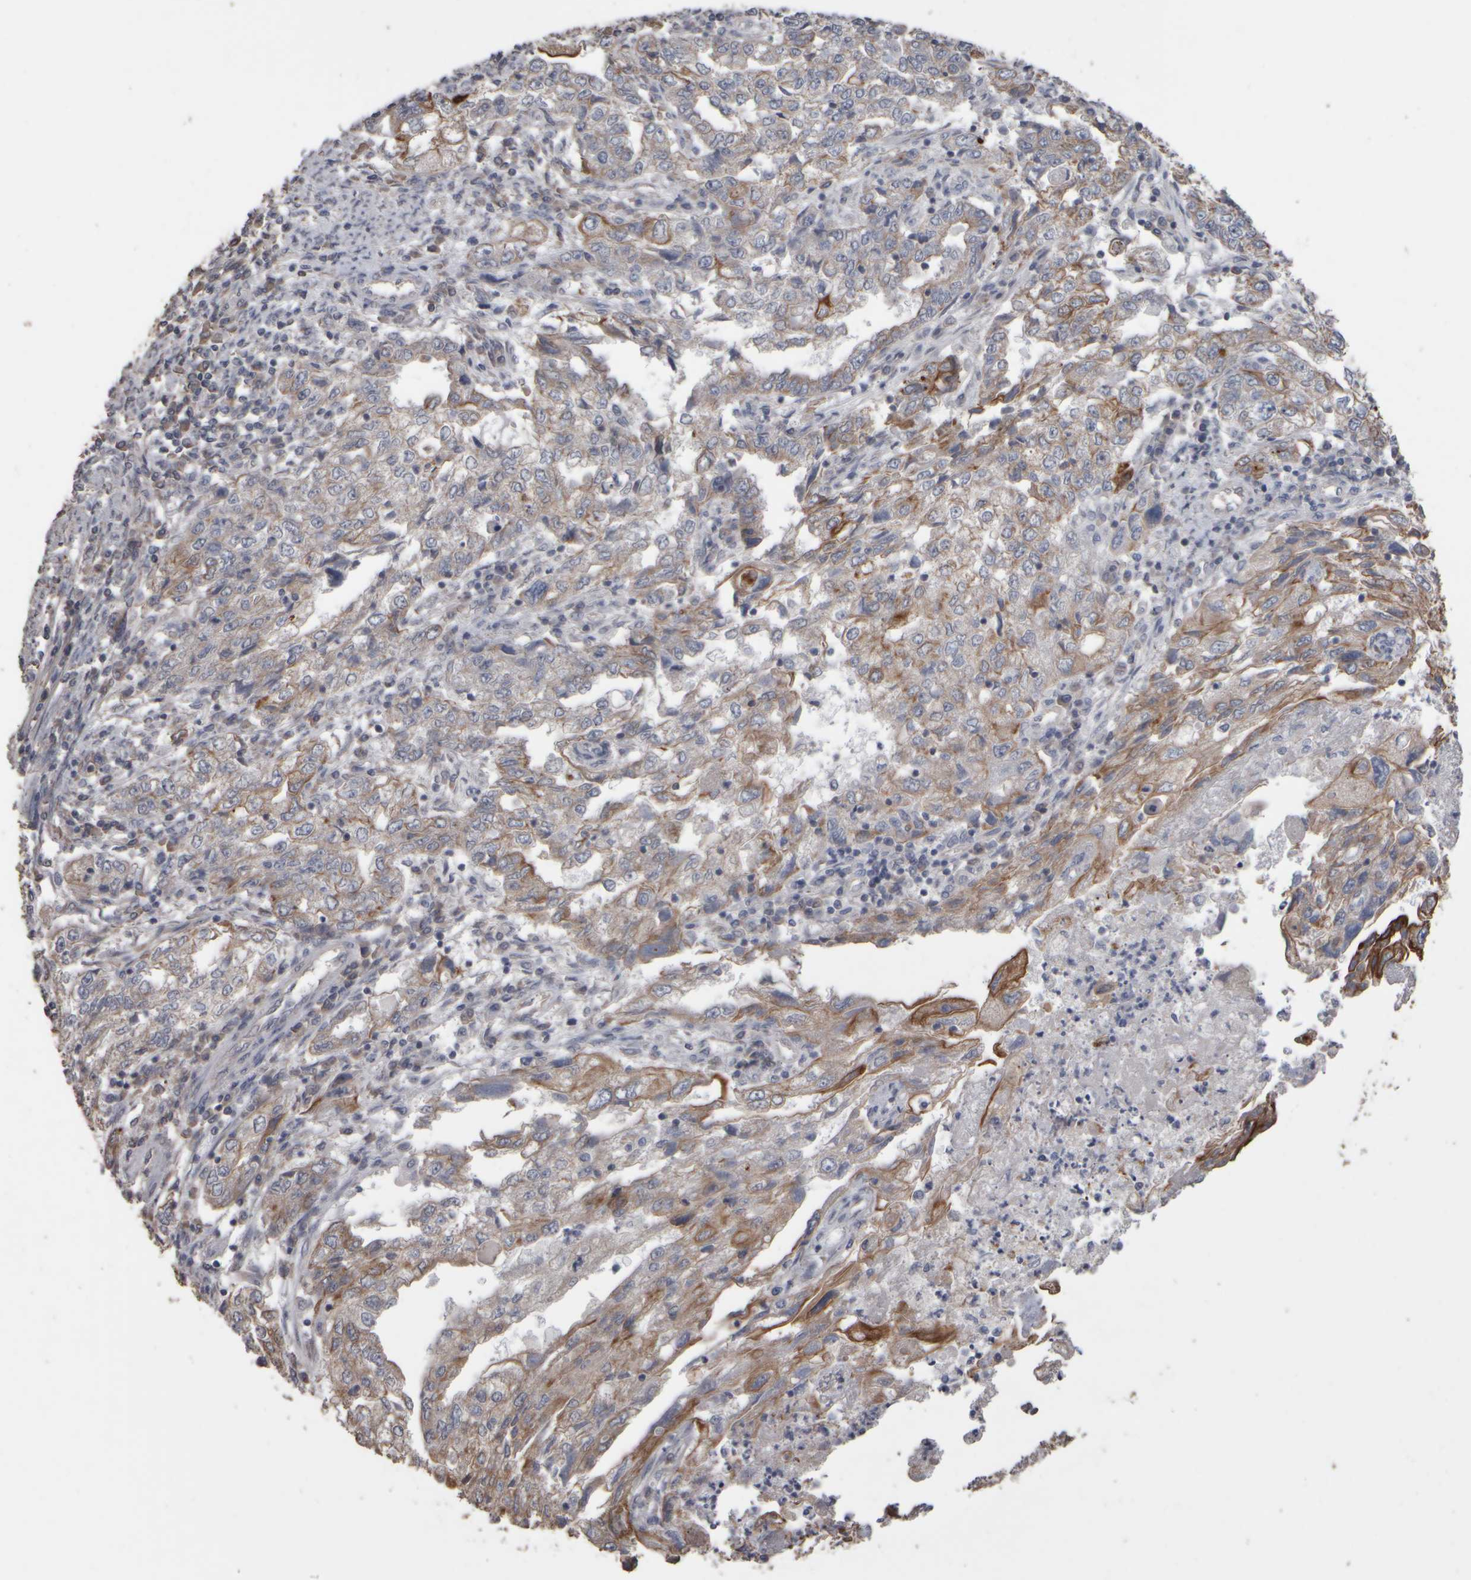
{"staining": {"intensity": "moderate", "quantity": "25%-75%", "location": "cytoplasmic/membranous"}, "tissue": "endometrial cancer", "cell_type": "Tumor cells", "image_type": "cancer", "snomed": [{"axis": "morphology", "description": "Adenocarcinoma, NOS"}, {"axis": "topography", "description": "Endometrium"}], "caption": "Brown immunohistochemical staining in human endometrial adenocarcinoma displays moderate cytoplasmic/membranous staining in about 25%-75% of tumor cells.", "gene": "EPHX2", "patient": {"sex": "female", "age": 49}}